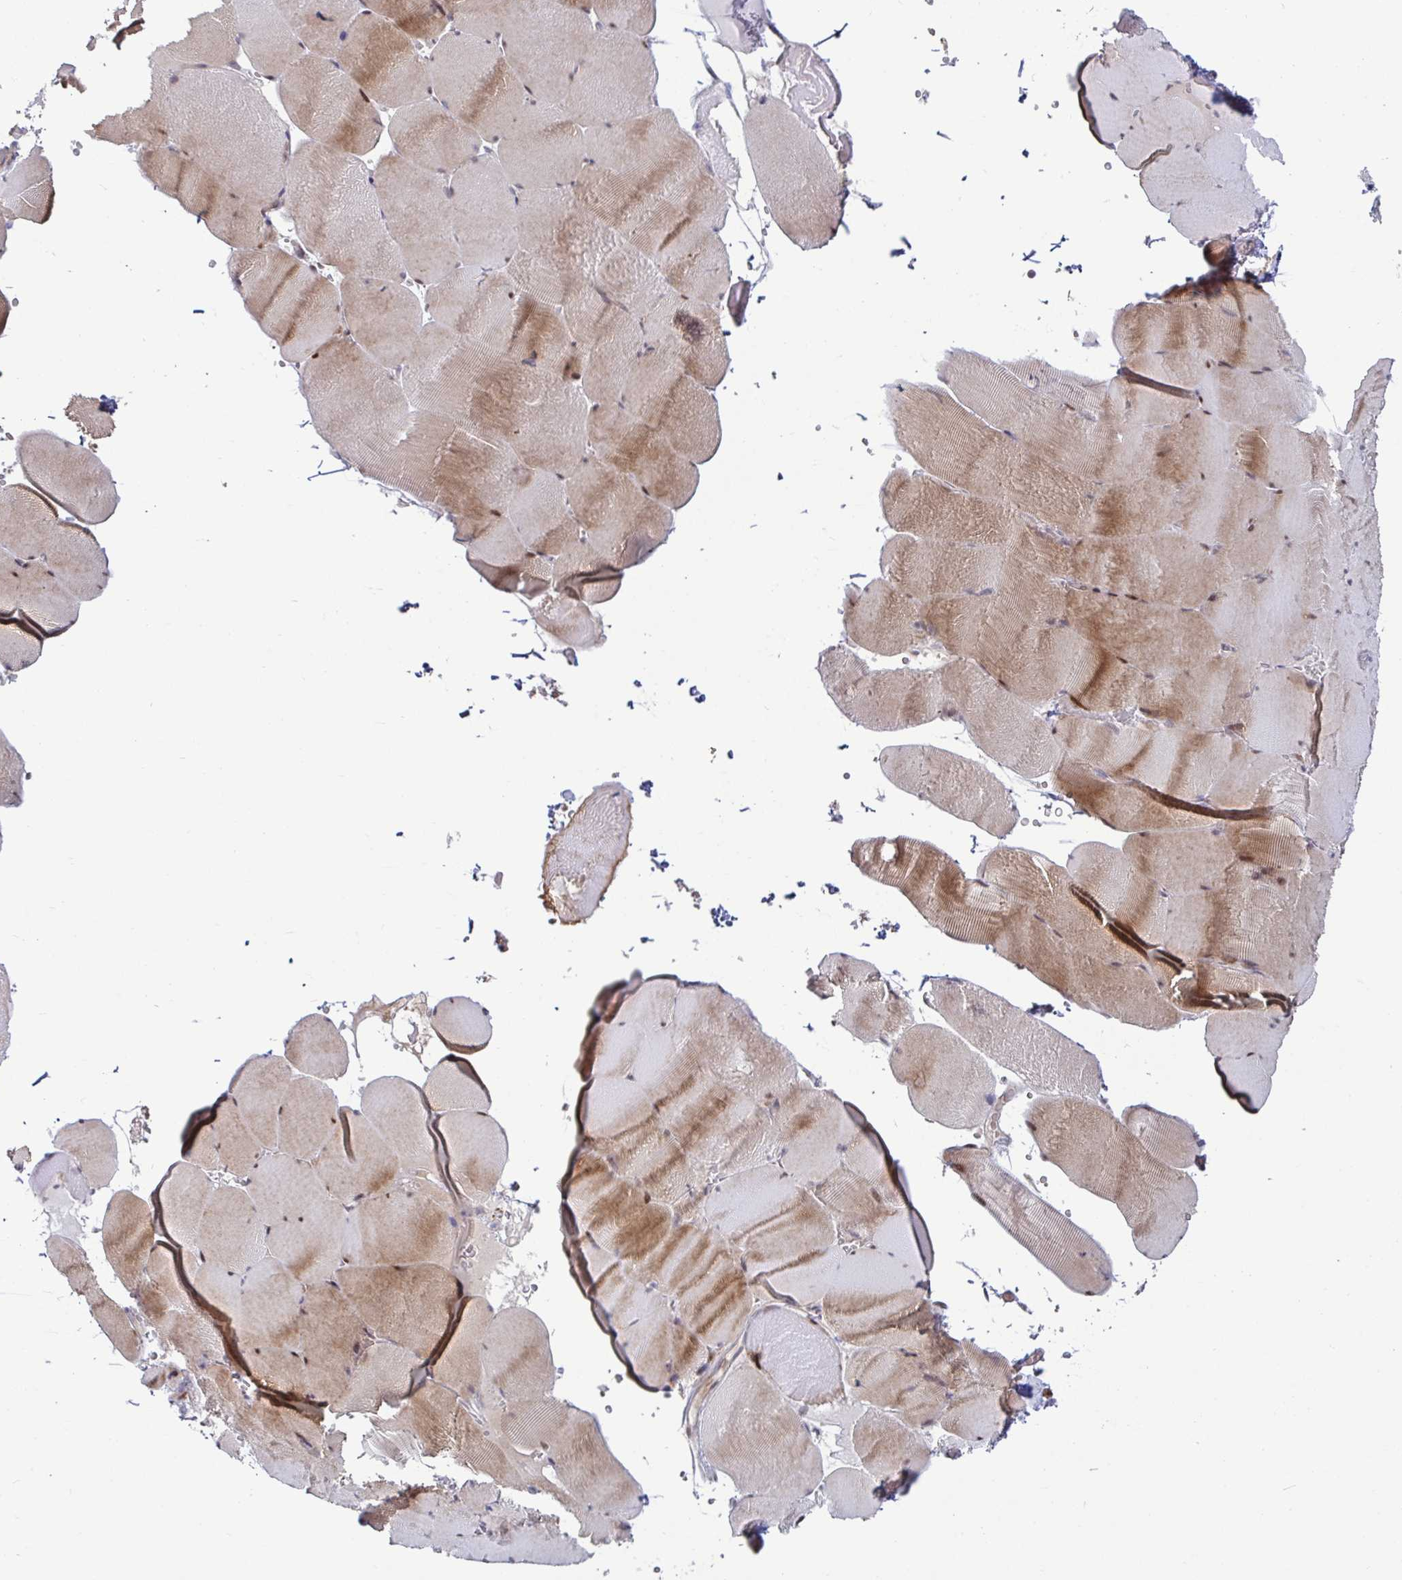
{"staining": {"intensity": "moderate", "quantity": ">75%", "location": "cytoplasmic/membranous"}, "tissue": "skeletal muscle", "cell_type": "Myocytes", "image_type": "normal", "snomed": [{"axis": "morphology", "description": "Normal tissue, NOS"}, {"axis": "topography", "description": "Skeletal muscle"}, {"axis": "topography", "description": "Head-Neck"}], "caption": "Skeletal muscle stained with a protein marker displays moderate staining in myocytes.", "gene": "DZIP1", "patient": {"sex": "male", "age": 66}}